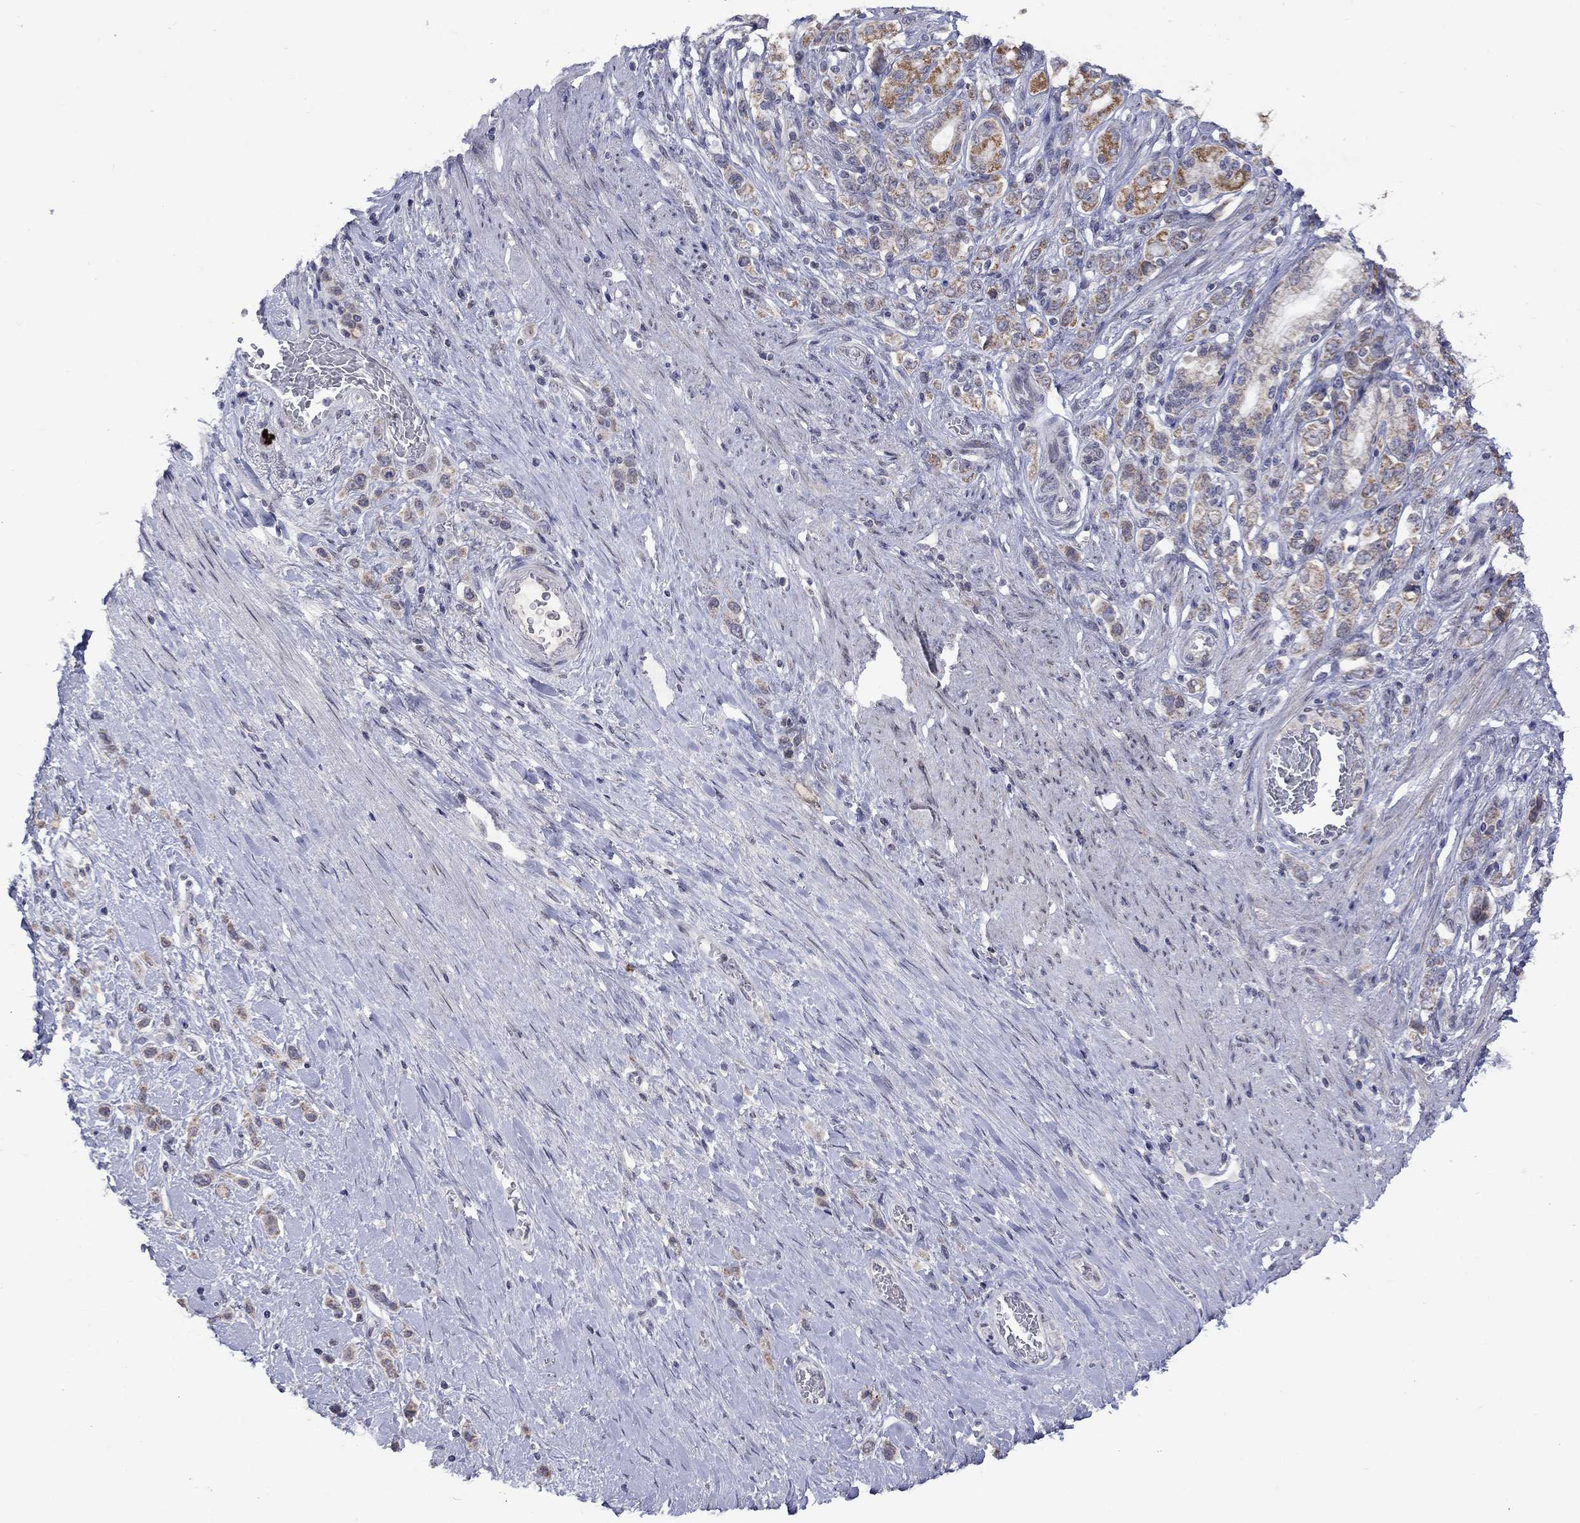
{"staining": {"intensity": "weak", "quantity": "25%-75%", "location": "cytoplasmic/membranous"}, "tissue": "stomach cancer", "cell_type": "Tumor cells", "image_type": "cancer", "snomed": [{"axis": "morphology", "description": "Normal tissue, NOS"}, {"axis": "morphology", "description": "Adenocarcinoma, NOS"}, {"axis": "morphology", "description": "Adenocarcinoma, High grade"}, {"axis": "topography", "description": "Stomach, upper"}, {"axis": "topography", "description": "Stomach"}], "caption": "Human adenocarcinoma (stomach) stained for a protein (brown) reveals weak cytoplasmic/membranous positive expression in about 25%-75% of tumor cells.", "gene": "KCNJ16", "patient": {"sex": "female", "age": 65}}